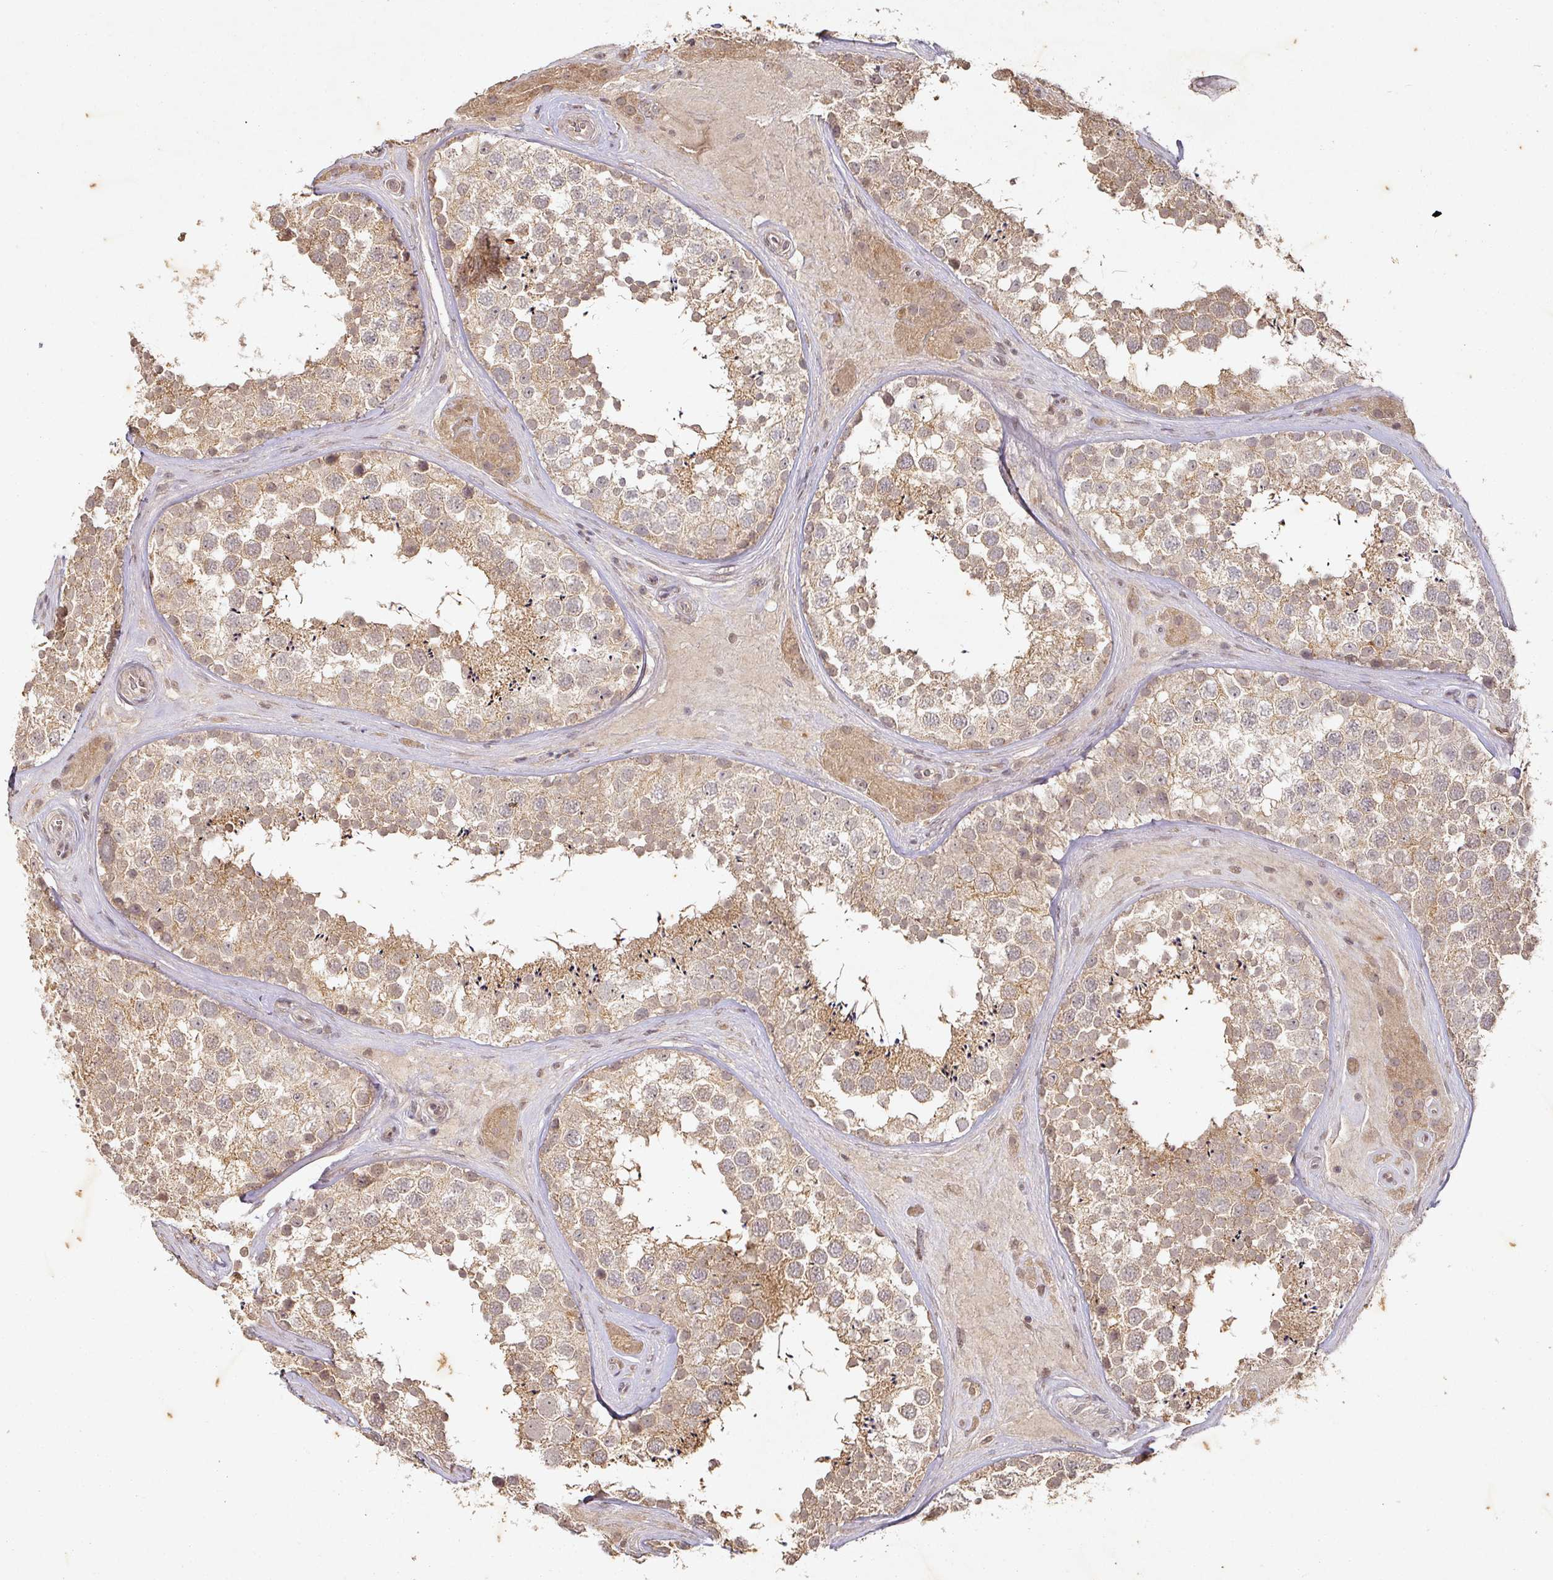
{"staining": {"intensity": "moderate", "quantity": ">75%", "location": "cytoplasmic/membranous"}, "tissue": "testis", "cell_type": "Cells in seminiferous ducts", "image_type": "normal", "snomed": [{"axis": "morphology", "description": "Normal tissue, NOS"}, {"axis": "topography", "description": "Testis"}], "caption": "Immunohistochemical staining of normal testis reveals medium levels of moderate cytoplasmic/membranous staining in approximately >75% of cells in seminiferous ducts. (Brightfield microscopy of DAB IHC at high magnification).", "gene": "CAPN5", "patient": {"sex": "male", "age": 46}}